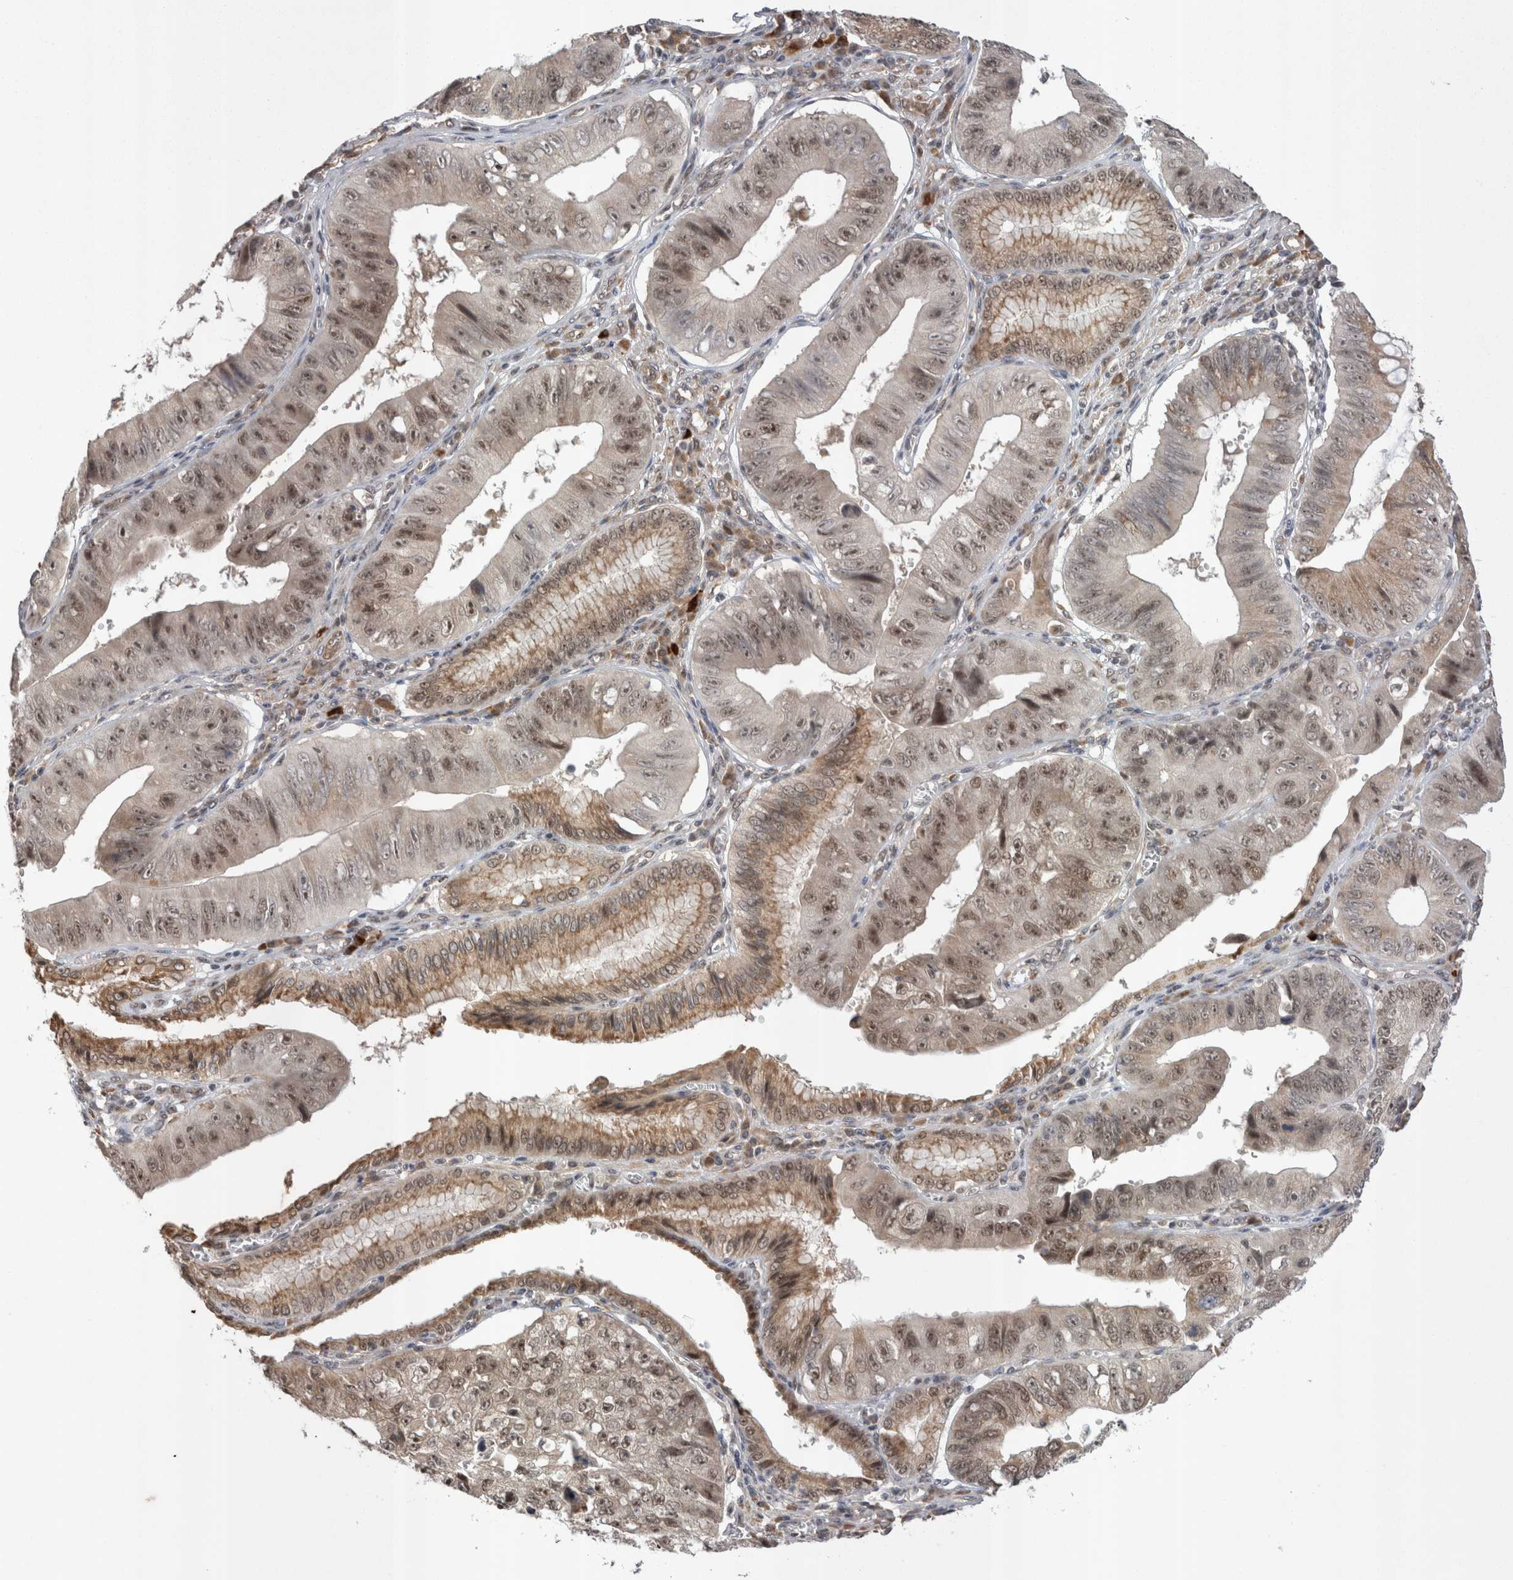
{"staining": {"intensity": "moderate", "quantity": ">75%", "location": "cytoplasmic/membranous,nuclear"}, "tissue": "stomach cancer", "cell_type": "Tumor cells", "image_type": "cancer", "snomed": [{"axis": "morphology", "description": "Adenocarcinoma, NOS"}, {"axis": "topography", "description": "Stomach"}], "caption": "Moderate cytoplasmic/membranous and nuclear protein staining is present in approximately >75% of tumor cells in stomach cancer (adenocarcinoma). (DAB (3,3'-diaminobenzidine) = brown stain, brightfield microscopy at high magnification).", "gene": "EXOSC4", "patient": {"sex": "male", "age": 59}}